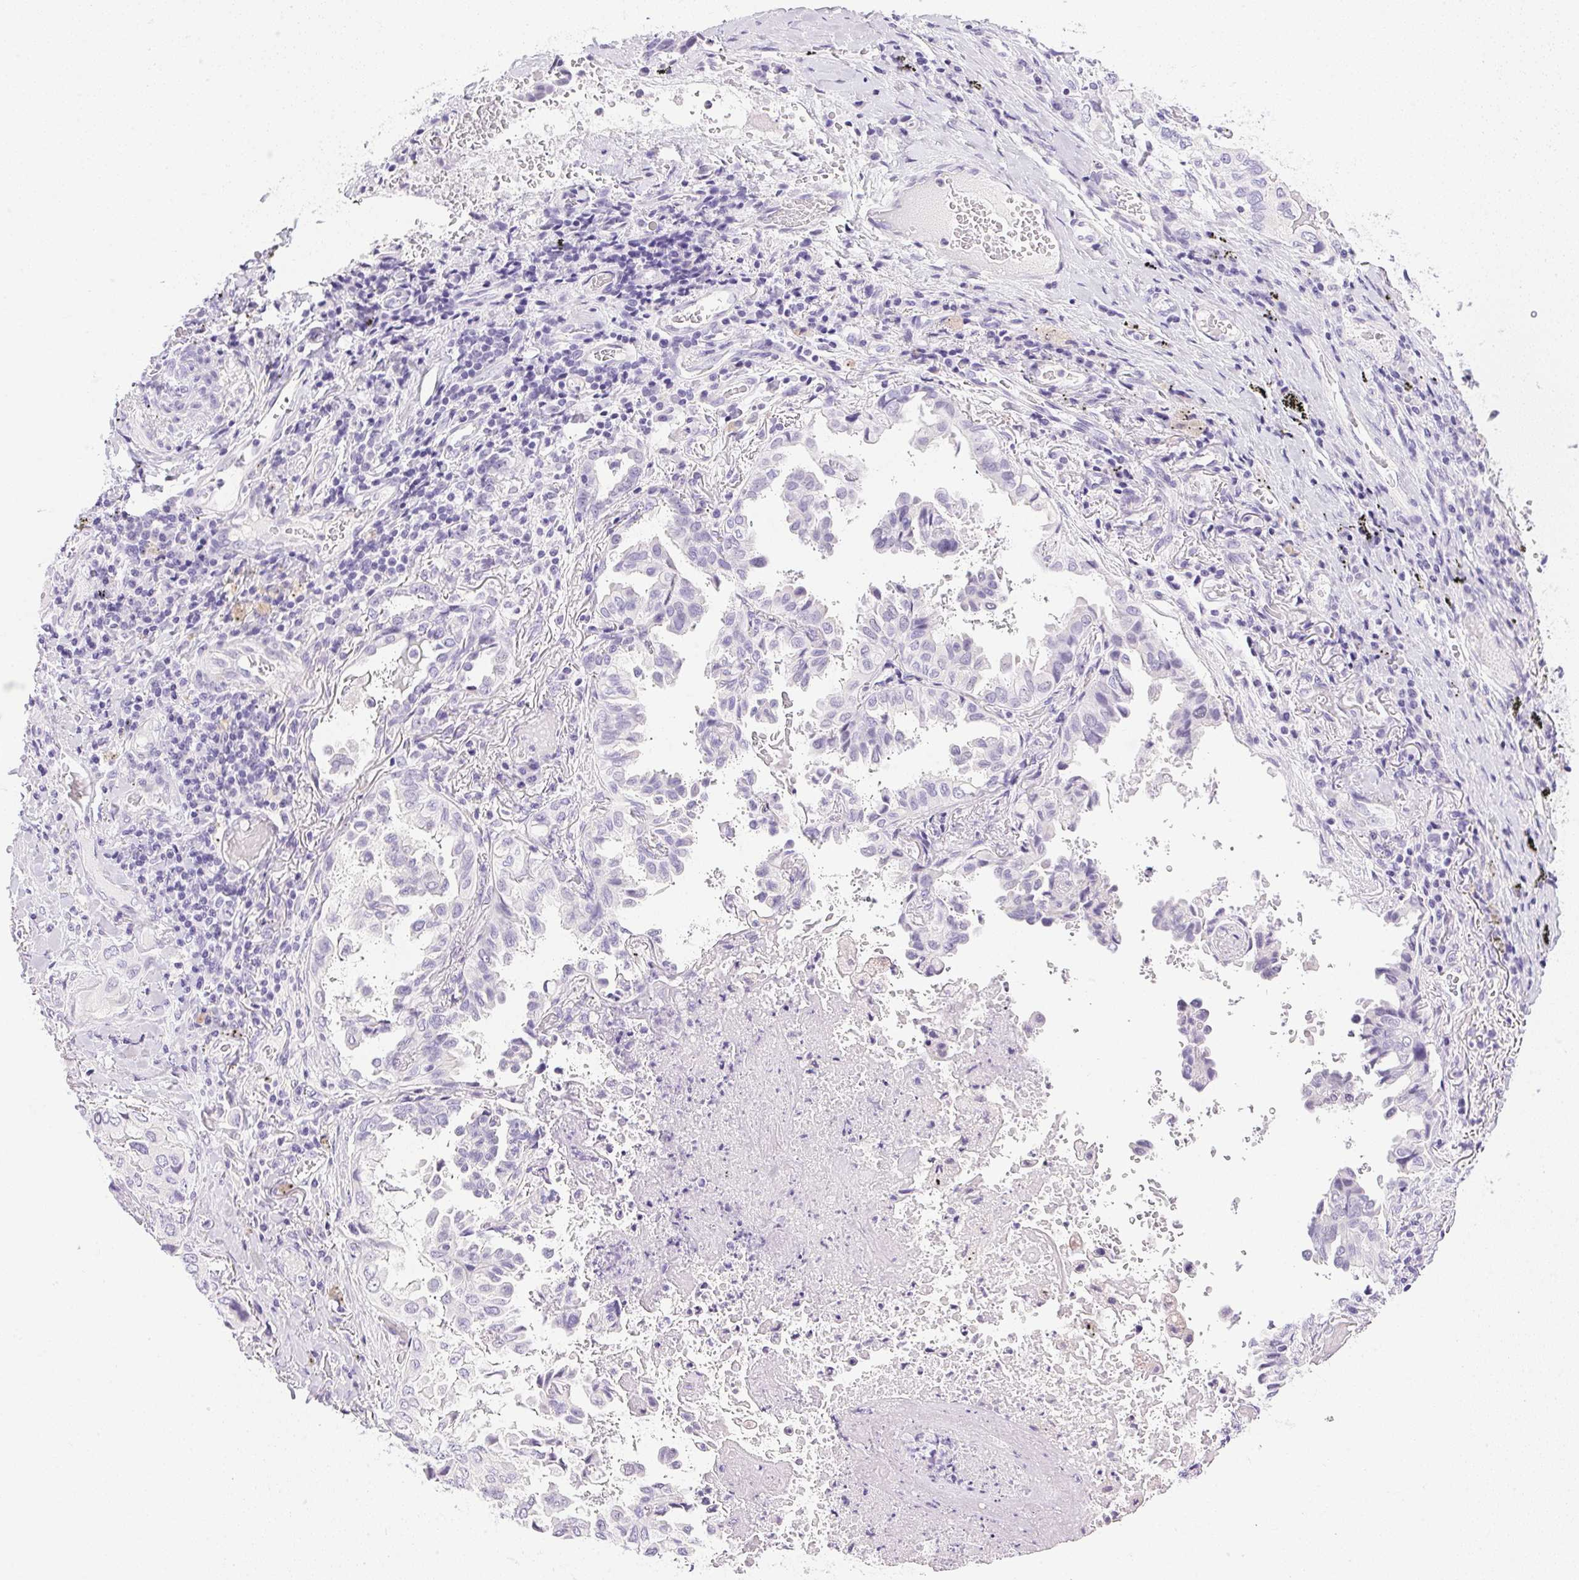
{"staining": {"intensity": "negative", "quantity": "none", "location": "none"}, "tissue": "lung cancer", "cell_type": "Tumor cells", "image_type": "cancer", "snomed": [{"axis": "morphology", "description": "Aneuploidy"}, {"axis": "morphology", "description": "Adenocarcinoma, NOS"}, {"axis": "morphology", "description": "Adenocarcinoma, metastatic, NOS"}, {"axis": "topography", "description": "Lymph node"}, {"axis": "topography", "description": "Lung"}], "caption": "The photomicrograph displays no staining of tumor cells in lung metastatic adenocarcinoma. Brightfield microscopy of immunohistochemistry (IHC) stained with DAB (3,3'-diaminobenzidine) (brown) and hematoxylin (blue), captured at high magnification.", "gene": "ATP6V0A4", "patient": {"sex": "female", "age": 48}}